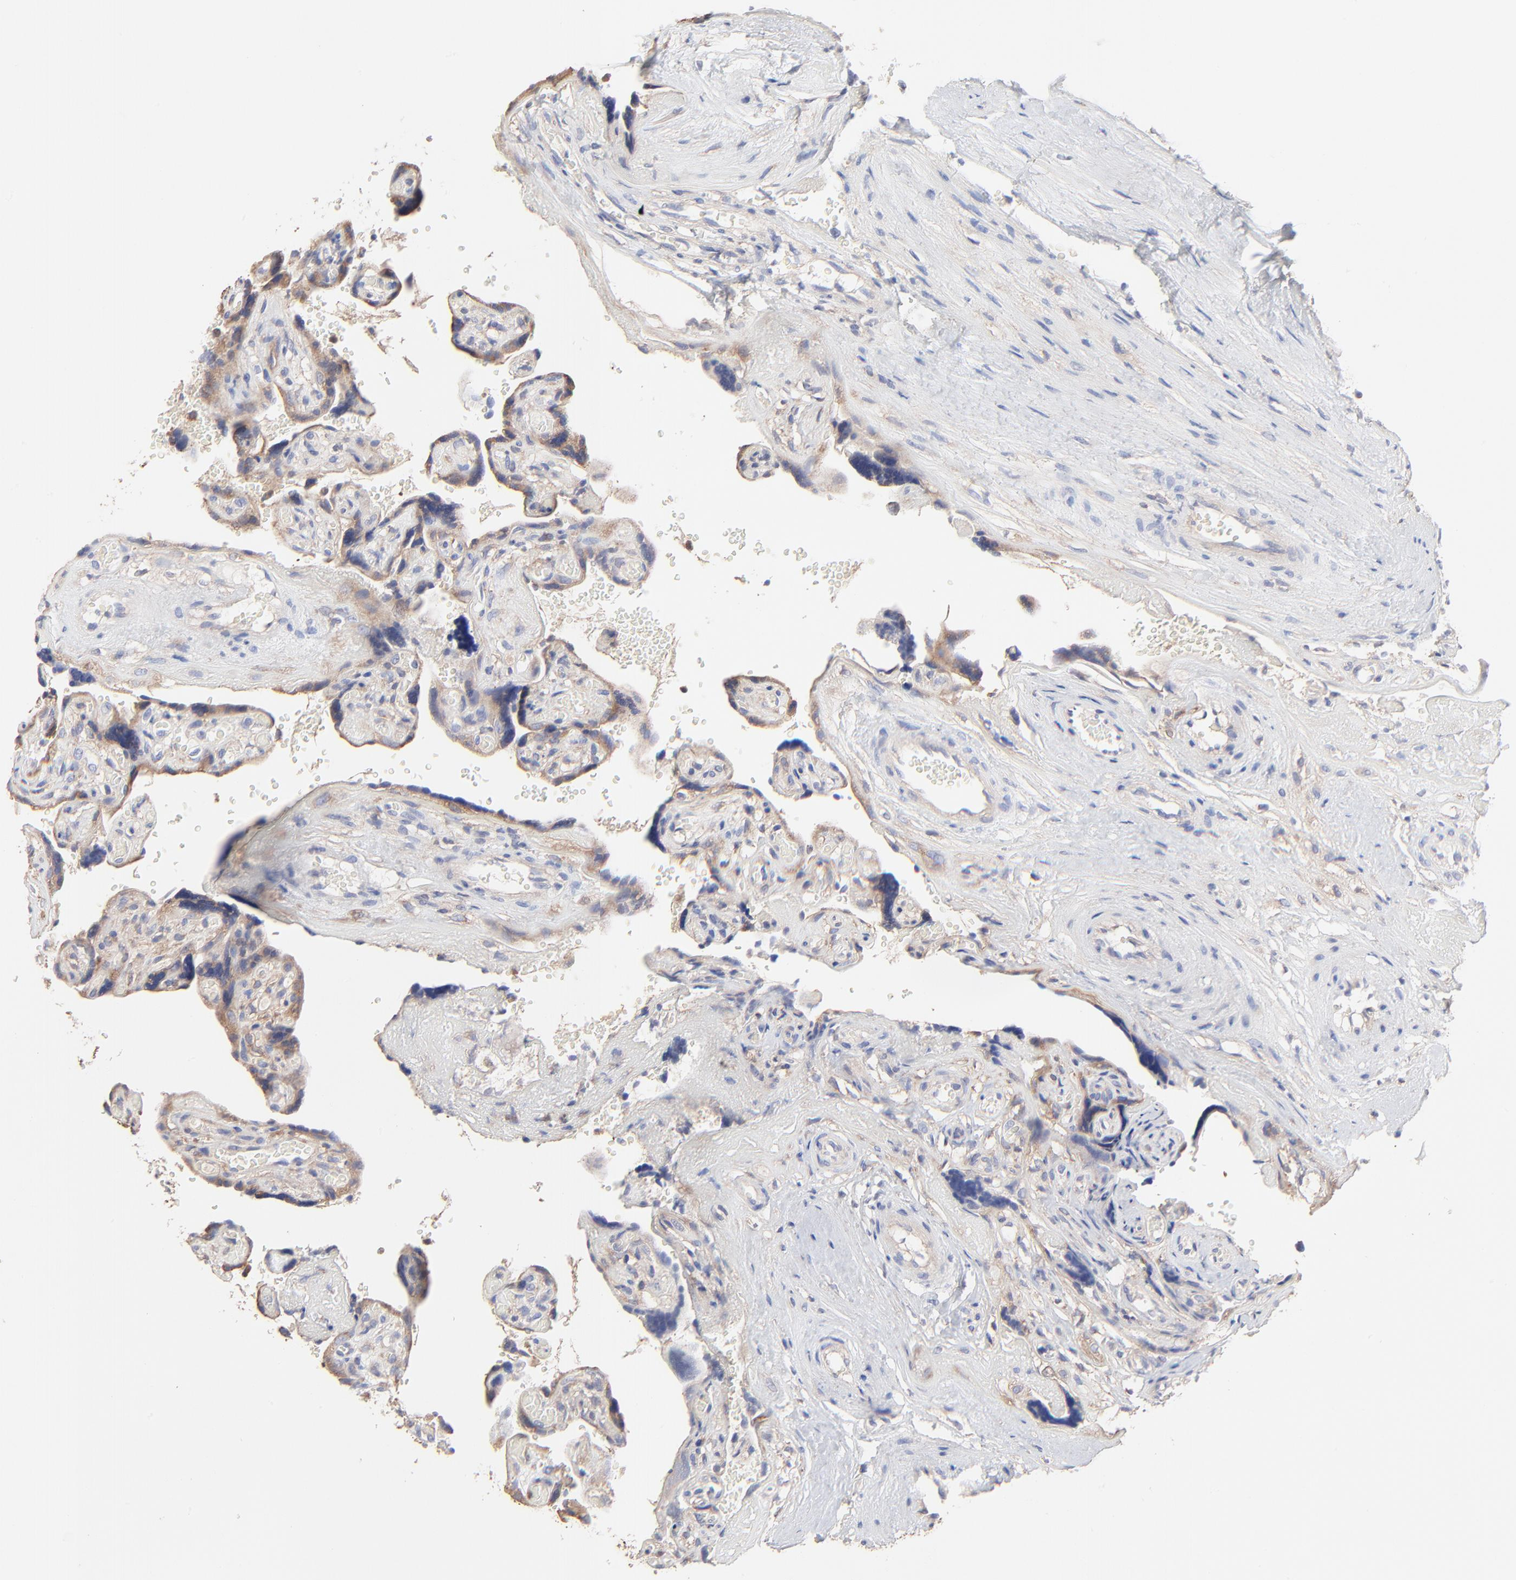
{"staining": {"intensity": "moderate", "quantity": "25%-75%", "location": "cytoplasmic/membranous"}, "tissue": "placenta", "cell_type": "Decidual cells", "image_type": "normal", "snomed": [{"axis": "morphology", "description": "Normal tissue, NOS"}, {"axis": "topography", "description": "Placenta"}], "caption": "Benign placenta reveals moderate cytoplasmic/membranous staining in about 25%-75% of decidual cells, visualized by immunohistochemistry. (Stains: DAB (3,3'-diaminobenzidine) in brown, nuclei in blue, Microscopy: brightfield microscopy at high magnification).", "gene": "PPFIBP2", "patient": {"sex": "female", "age": 30}}